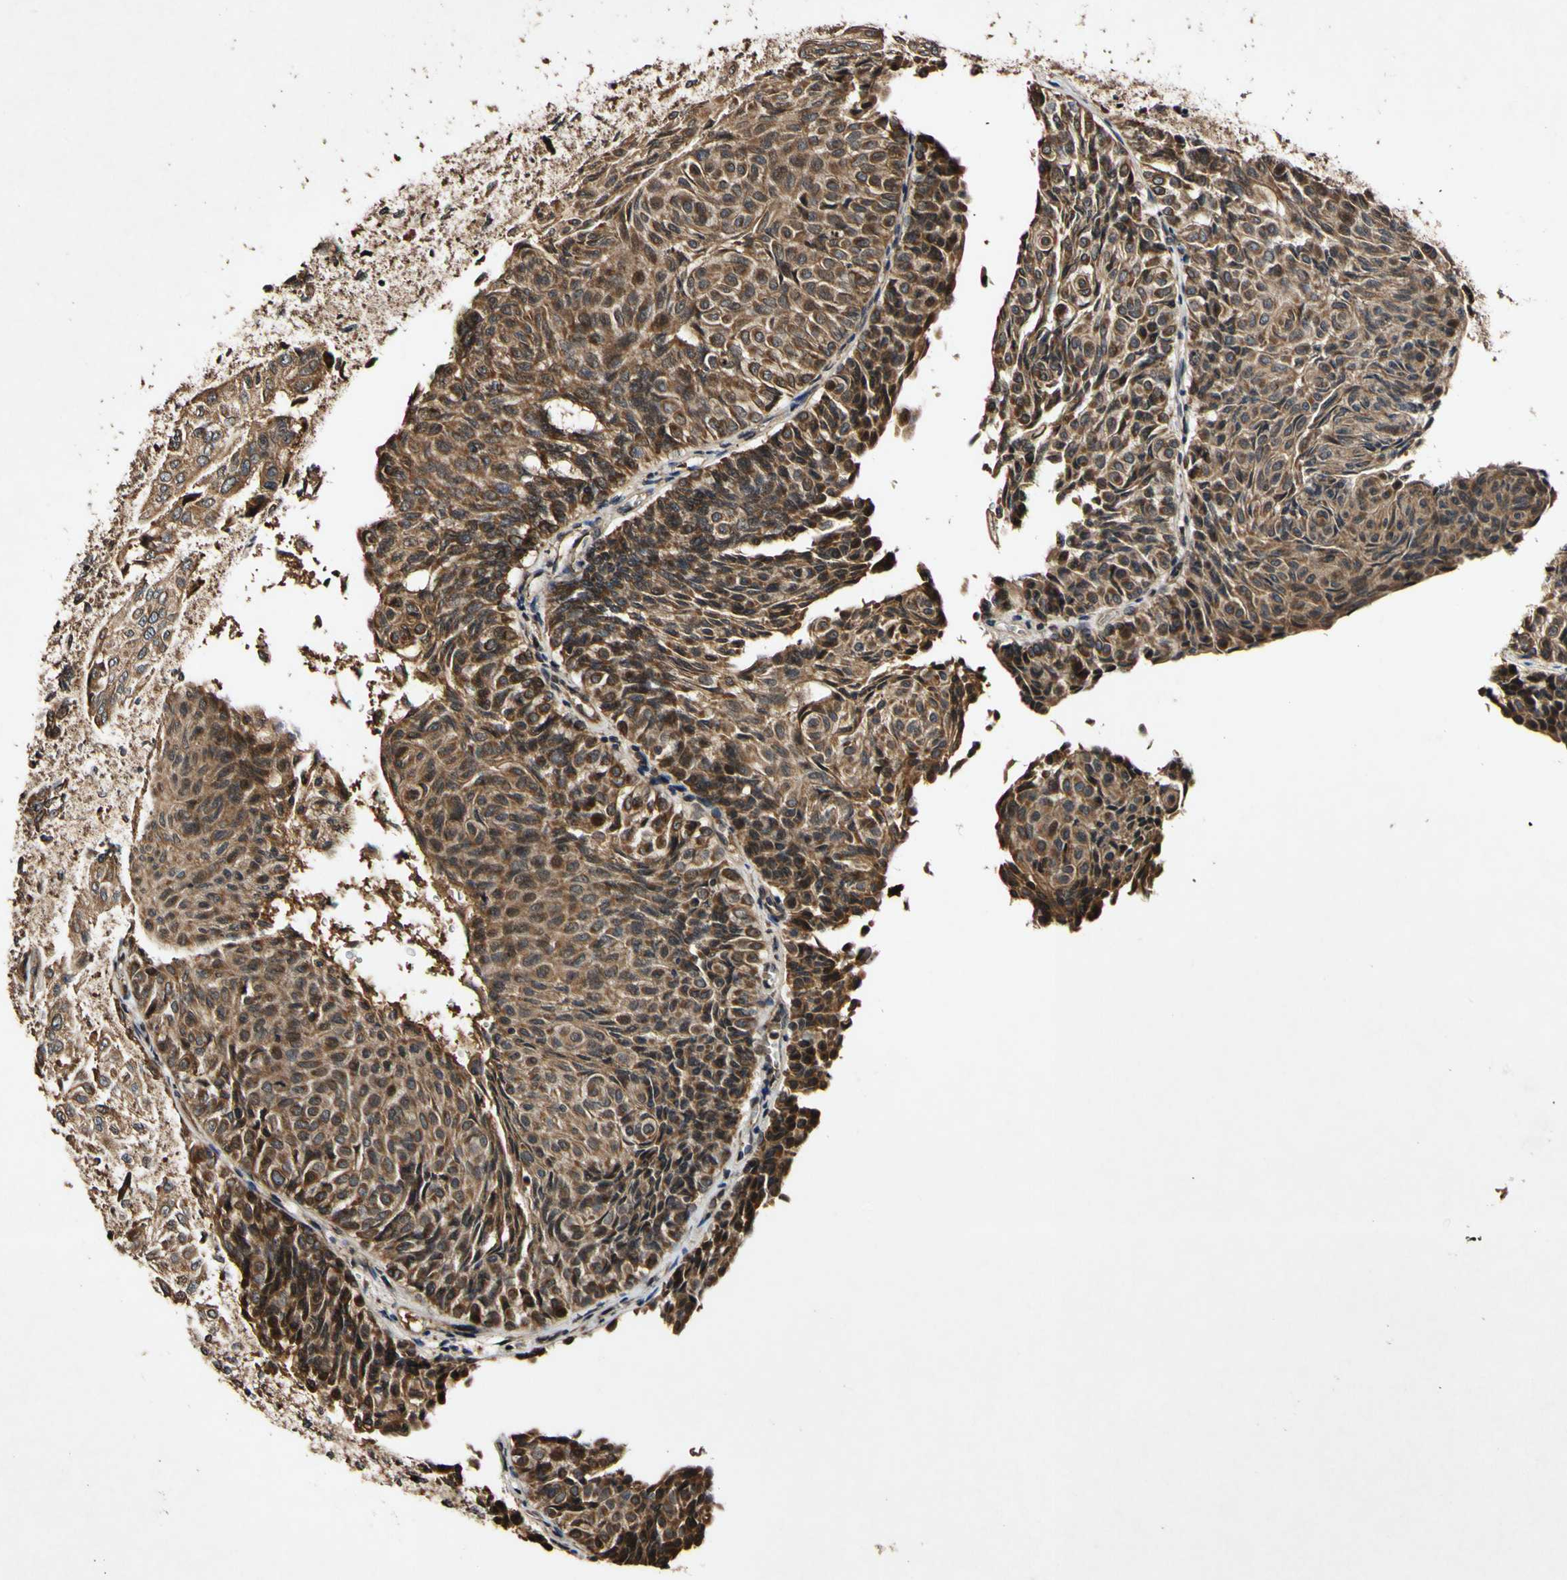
{"staining": {"intensity": "strong", "quantity": ">75%", "location": "cytoplasmic/membranous"}, "tissue": "urothelial cancer", "cell_type": "Tumor cells", "image_type": "cancer", "snomed": [{"axis": "morphology", "description": "Urothelial carcinoma, Low grade"}, {"axis": "topography", "description": "Urinary bladder"}], "caption": "This histopathology image displays IHC staining of human low-grade urothelial carcinoma, with high strong cytoplasmic/membranous expression in approximately >75% of tumor cells.", "gene": "PLAT", "patient": {"sex": "male", "age": 78}}